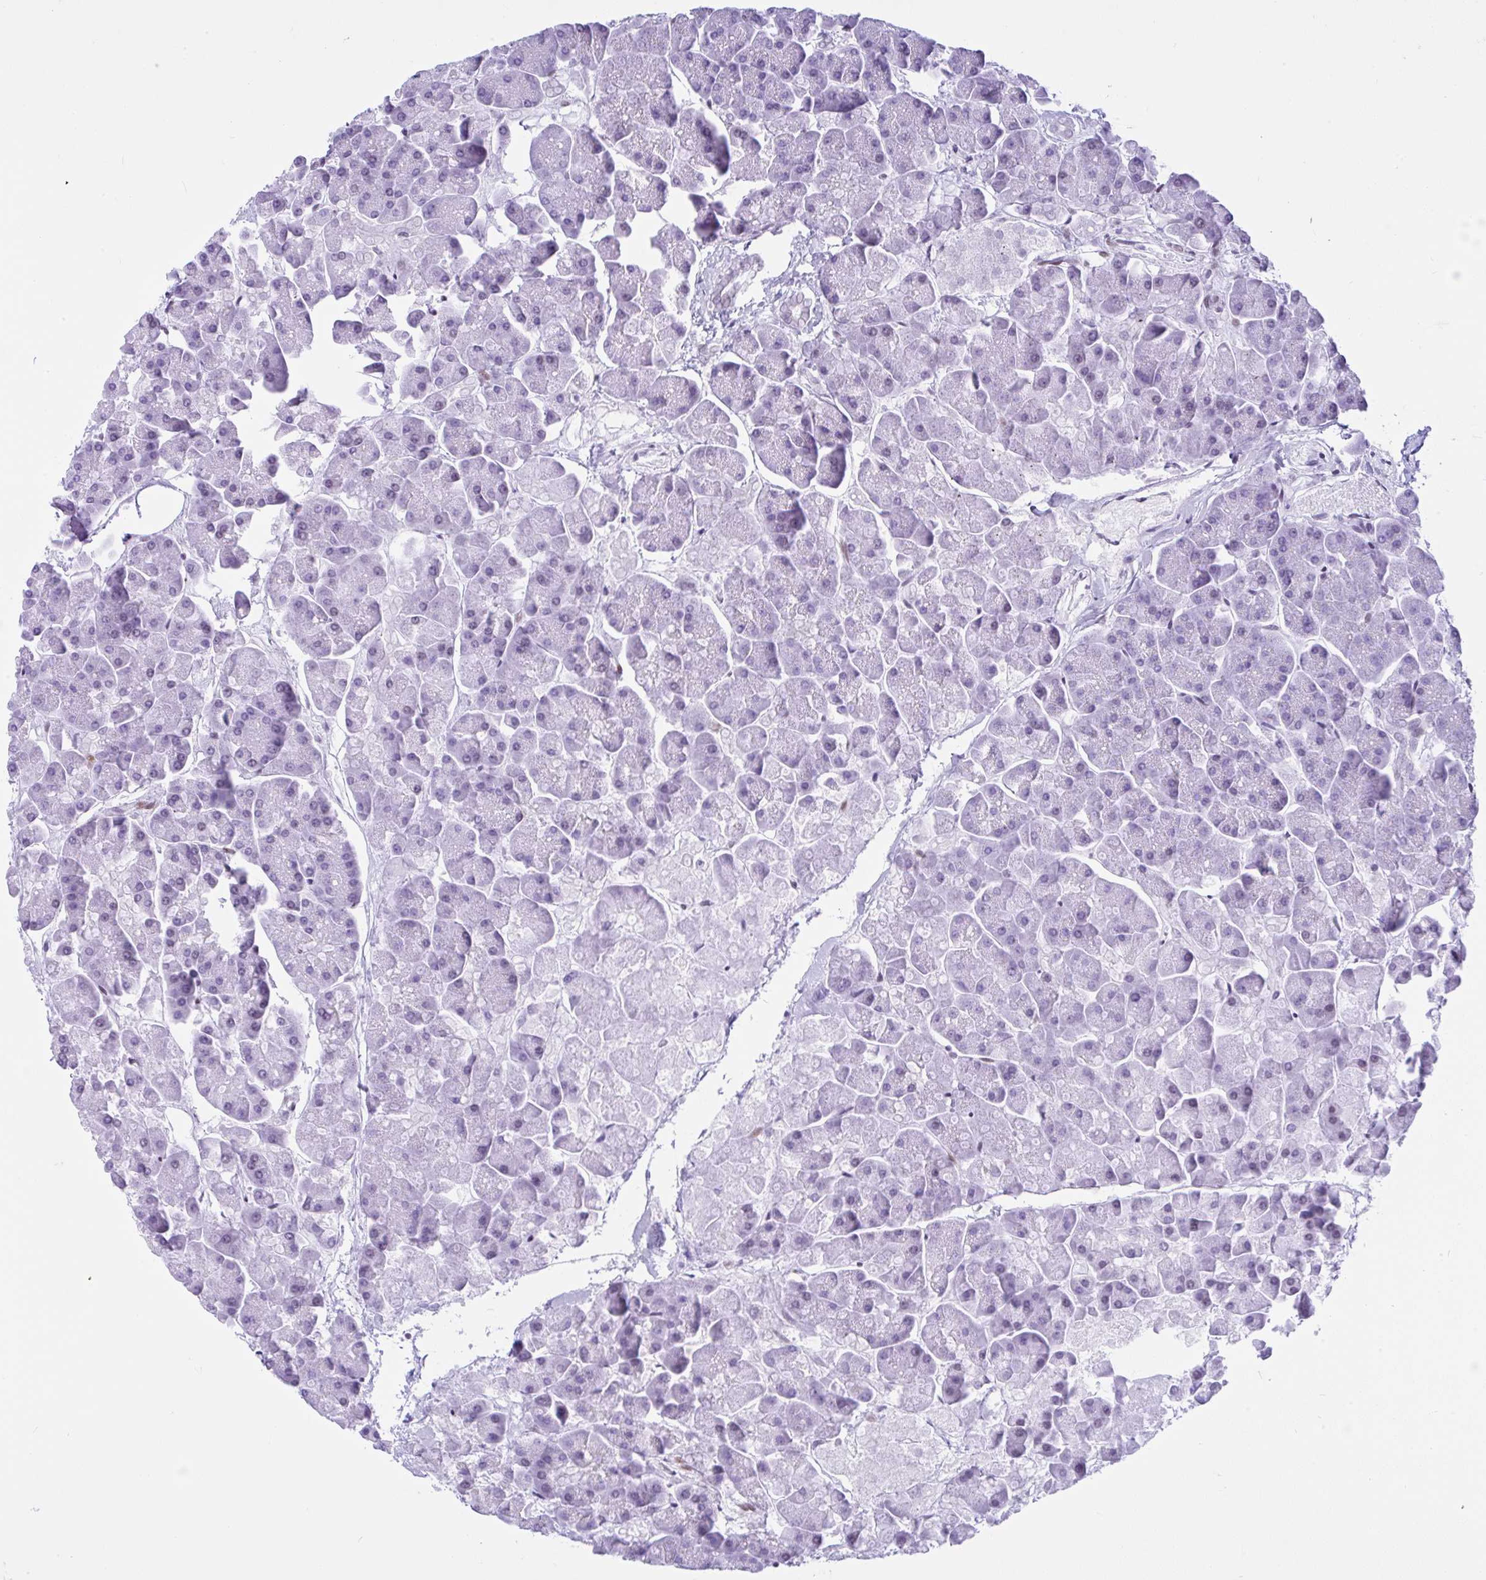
{"staining": {"intensity": "negative", "quantity": "none", "location": "none"}, "tissue": "pancreas", "cell_type": "Exocrine glandular cells", "image_type": "normal", "snomed": [{"axis": "morphology", "description": "Normal tissue, NOS"}, {"axis": "topography", "description": "Pancreas"}, {"axis": "topography", "description": "Peripheral nerve tissue"}], "caption": "Pancreas stained for a protein using immunohistochemistry (IHC) exhibits no staining exocrine glandular cells.", "gene": "KRT27", "patient": {"sex": "male", "age": 54}}